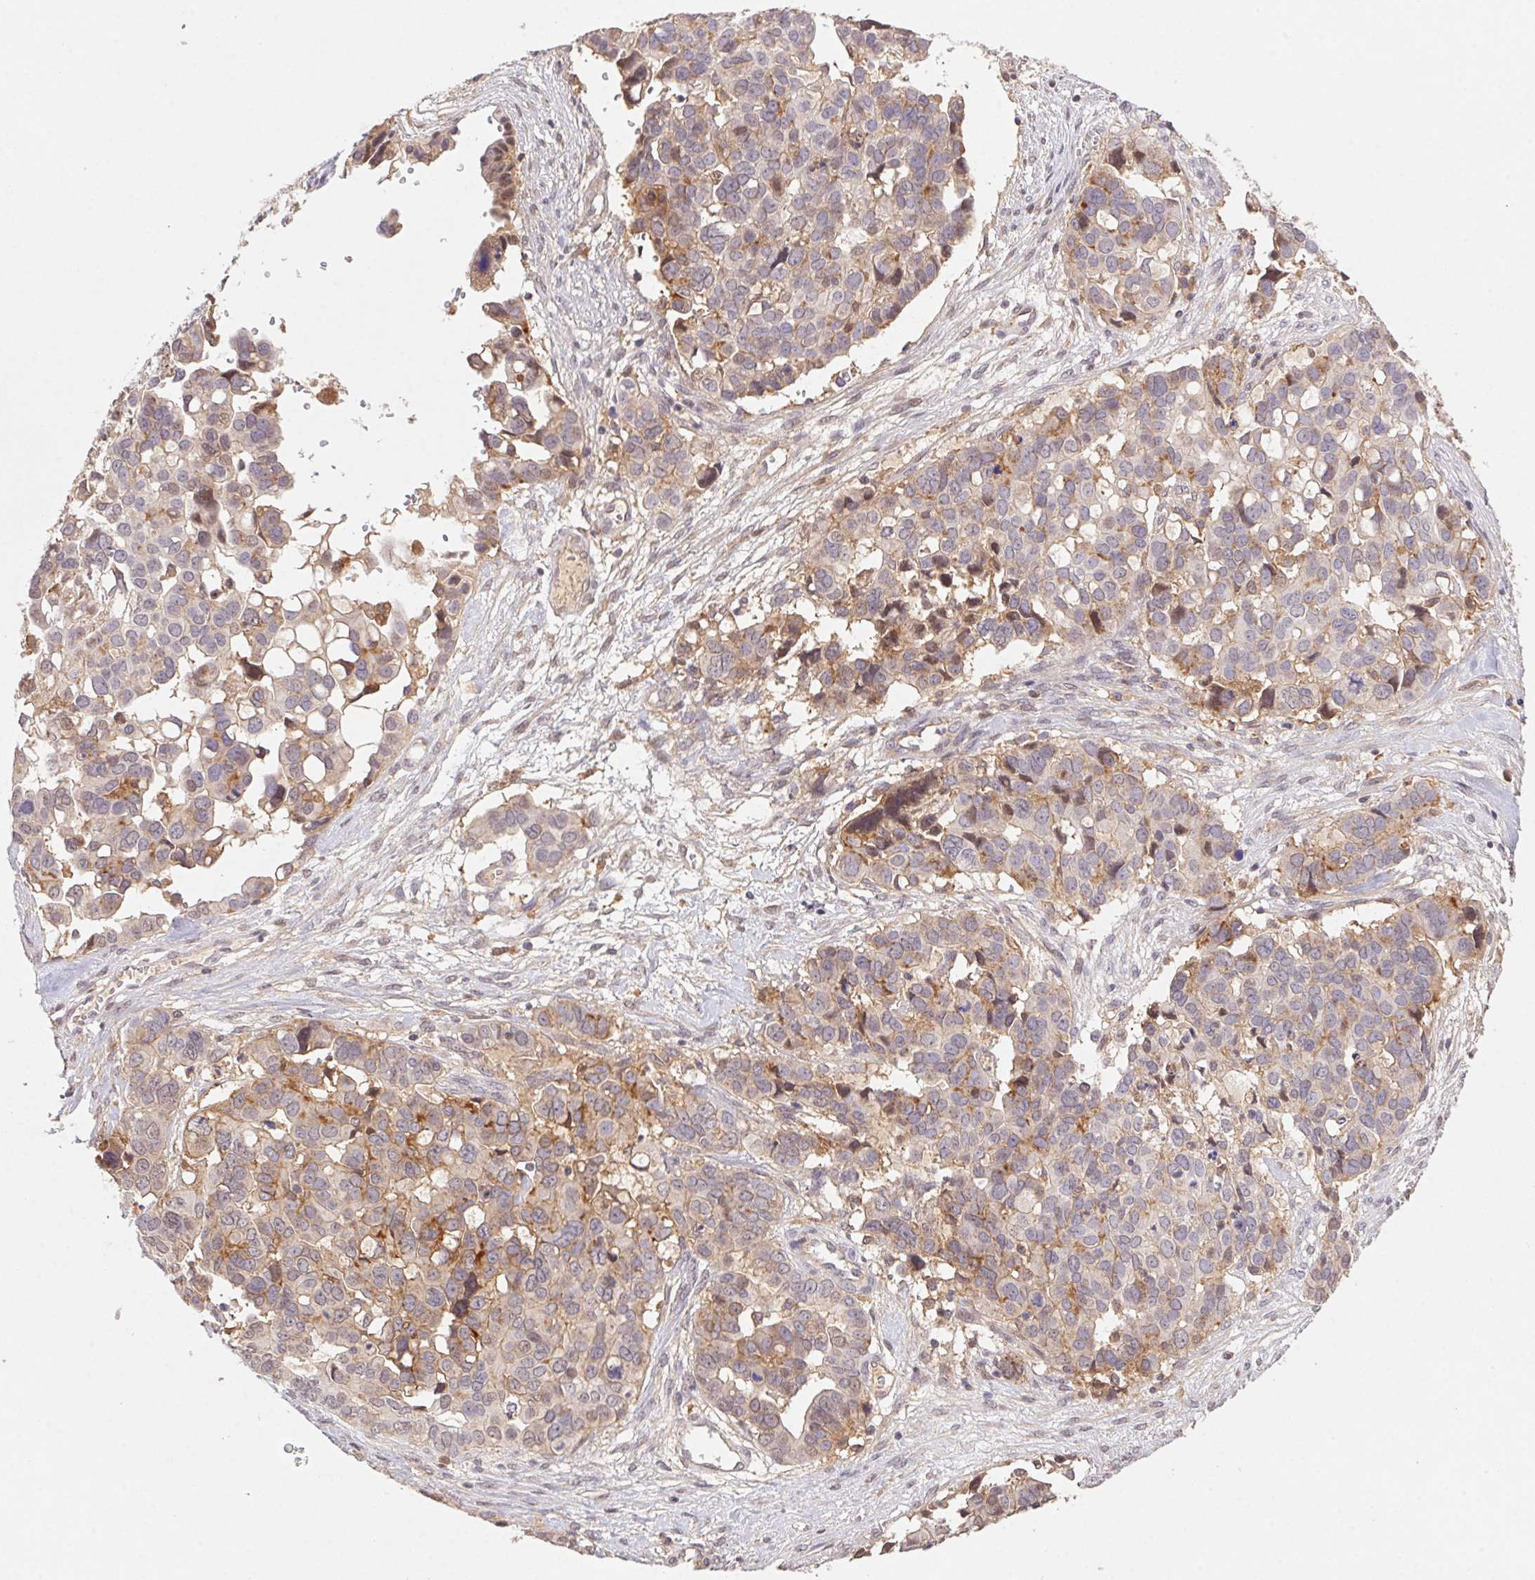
{"staining": {"intensity": "weak", "quantity": "<25%", "location": "cytoplasmic/membranous"}, "tissue": "ovarian cancer", "cell_type": "Tumor cells", "image_type": "cancer", "snomed": [{"axis": "morphology", "description": "Carcinoma, endometroid"}, {"axis": "topography", "description": "Ovary"}], "caption": "DAB (3,3'-diaminobenzidine) immunohistochemical staining of endometroid carcinoma (ovarian) reveals no significant expression in tumor cells.", "gene": "SLC52A2", "patient": {"sex": "female", "age": 78}}